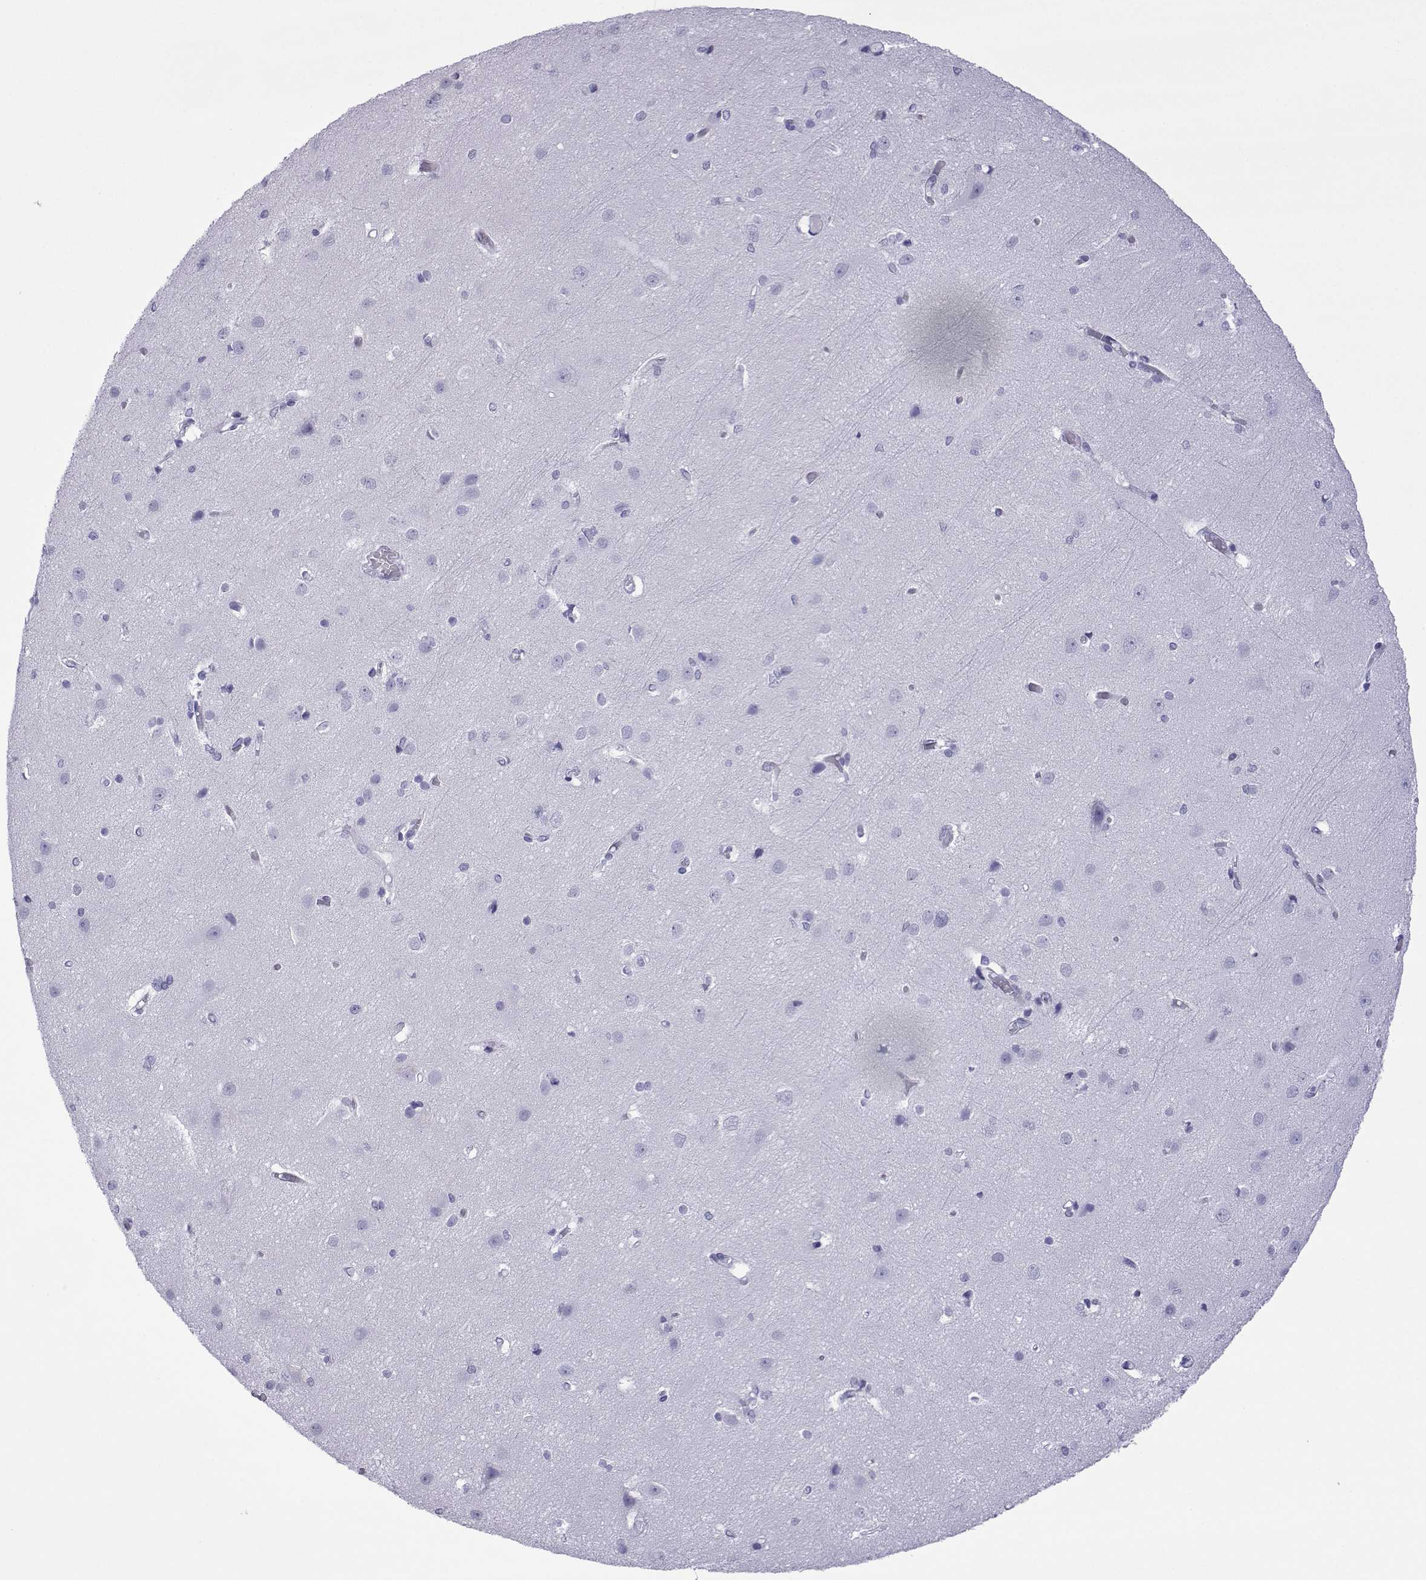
{"staining": {"intensity": "negative", "quantity": "none", "location": "none"}, "tissue": "cerebral cortex", "cell_type": "Endothelial cells", "image_type": "normal", "snomed": [{"axis": "morphology", "description": "Normal tissue, NOS"}, {"axis": "topography", "description": "Cerebral cortex"}], "caption": "DAB immunohistochemical staining of normal cerebral cortex shows no significant staining in endothelial cells. Nuclei are stained in blue.", "gene": "SPANXA1", "patient": {"sex": "male", "age": 37}}